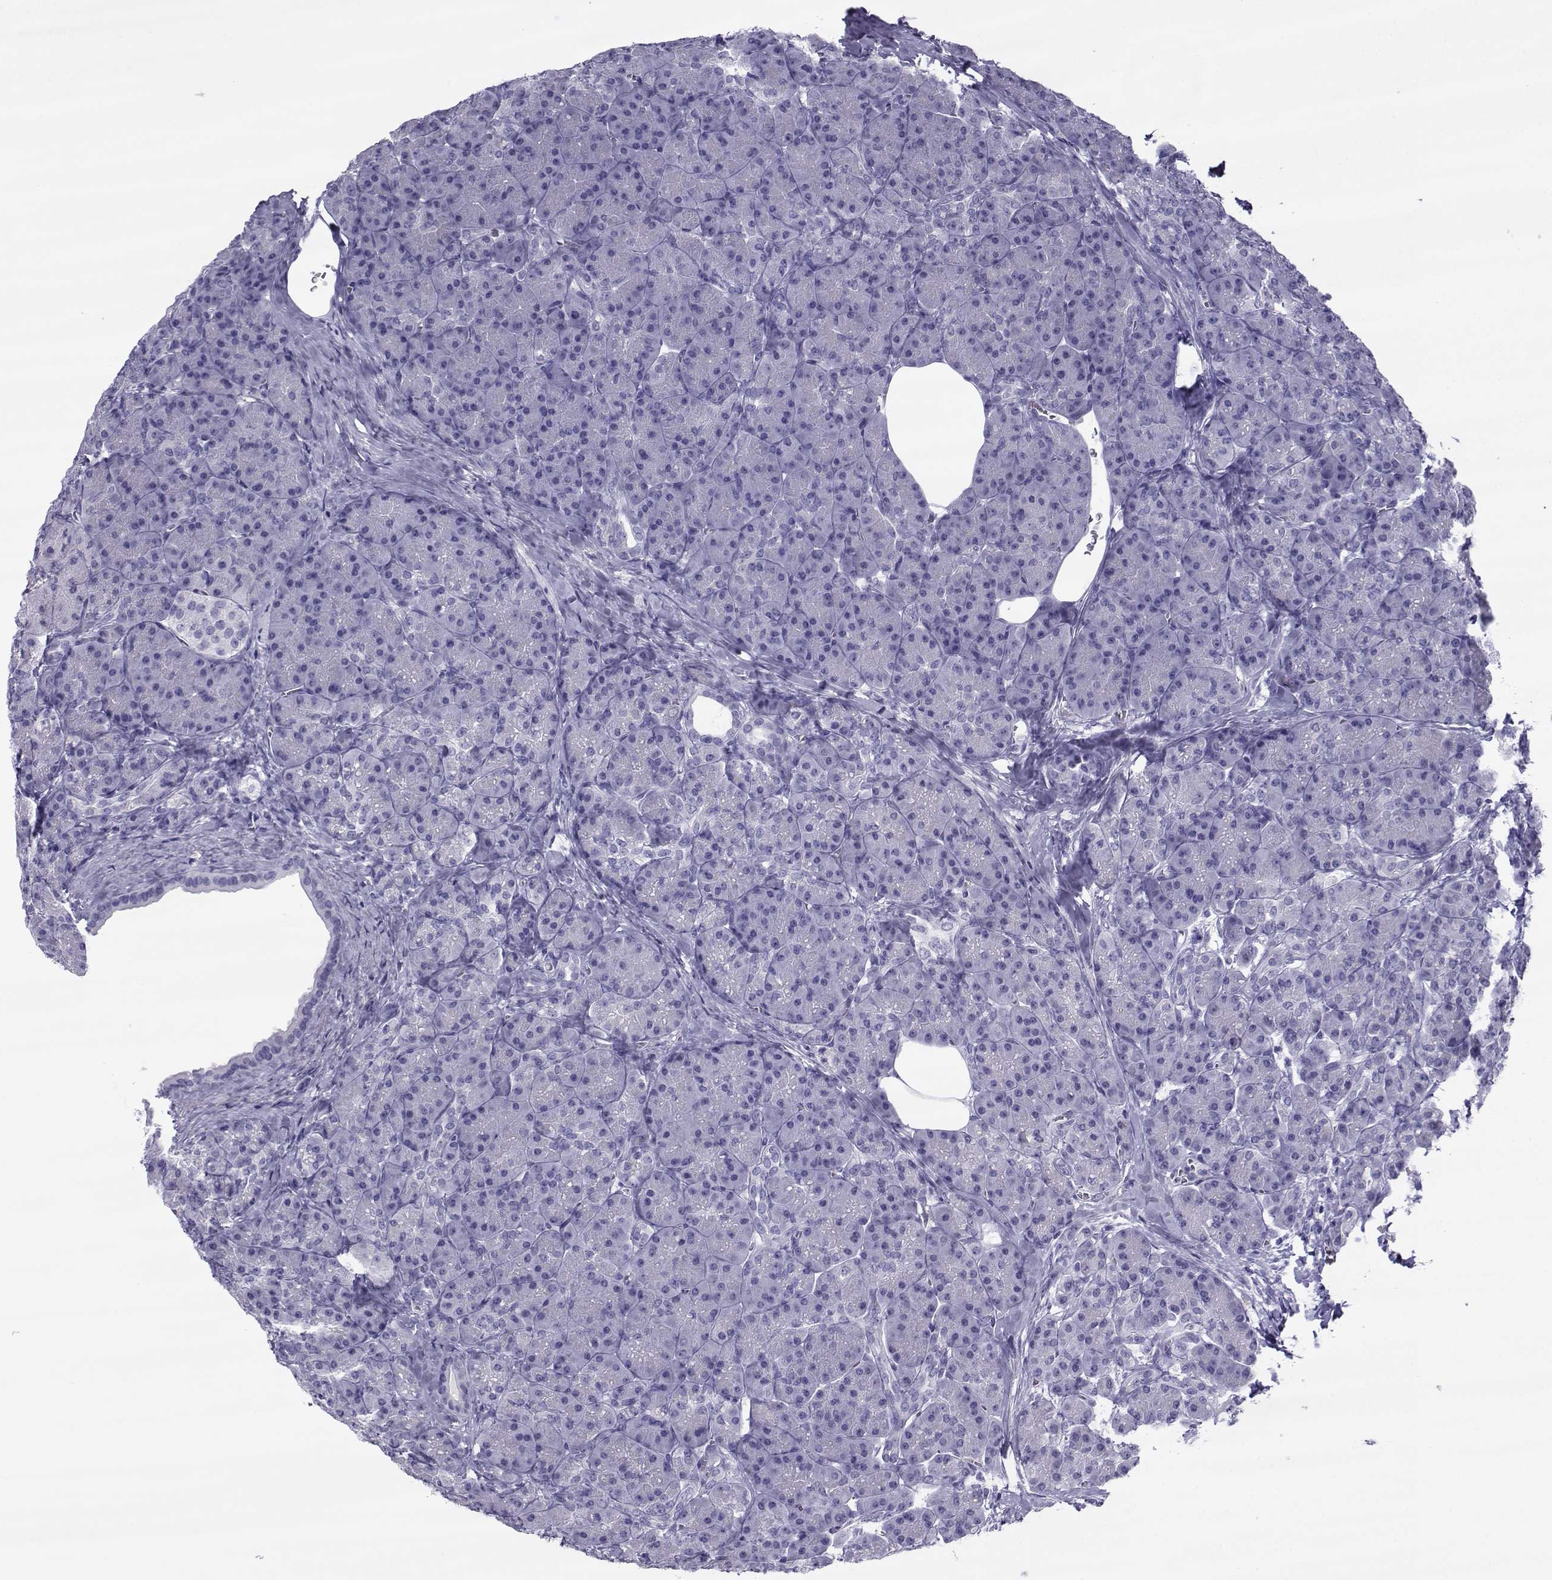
{"staining": {"intensity": "negative", "quantity": "none", "location": "none"}, "tissue": "pancreas", "cell_type": "Exocrine glandular cells", "image_type": "normal", "snomed": [{"axis": "morphology", "description": "Normal tissue, NOS"}, {"axis": "topography", "description": "Pancreas"}], "caption": "The photomicrograph displays no staining of exocrine glandular cells in unremarkable pancreas.", "gene": "ARMC2", "patient": {"sex": "male", "age": 57}}